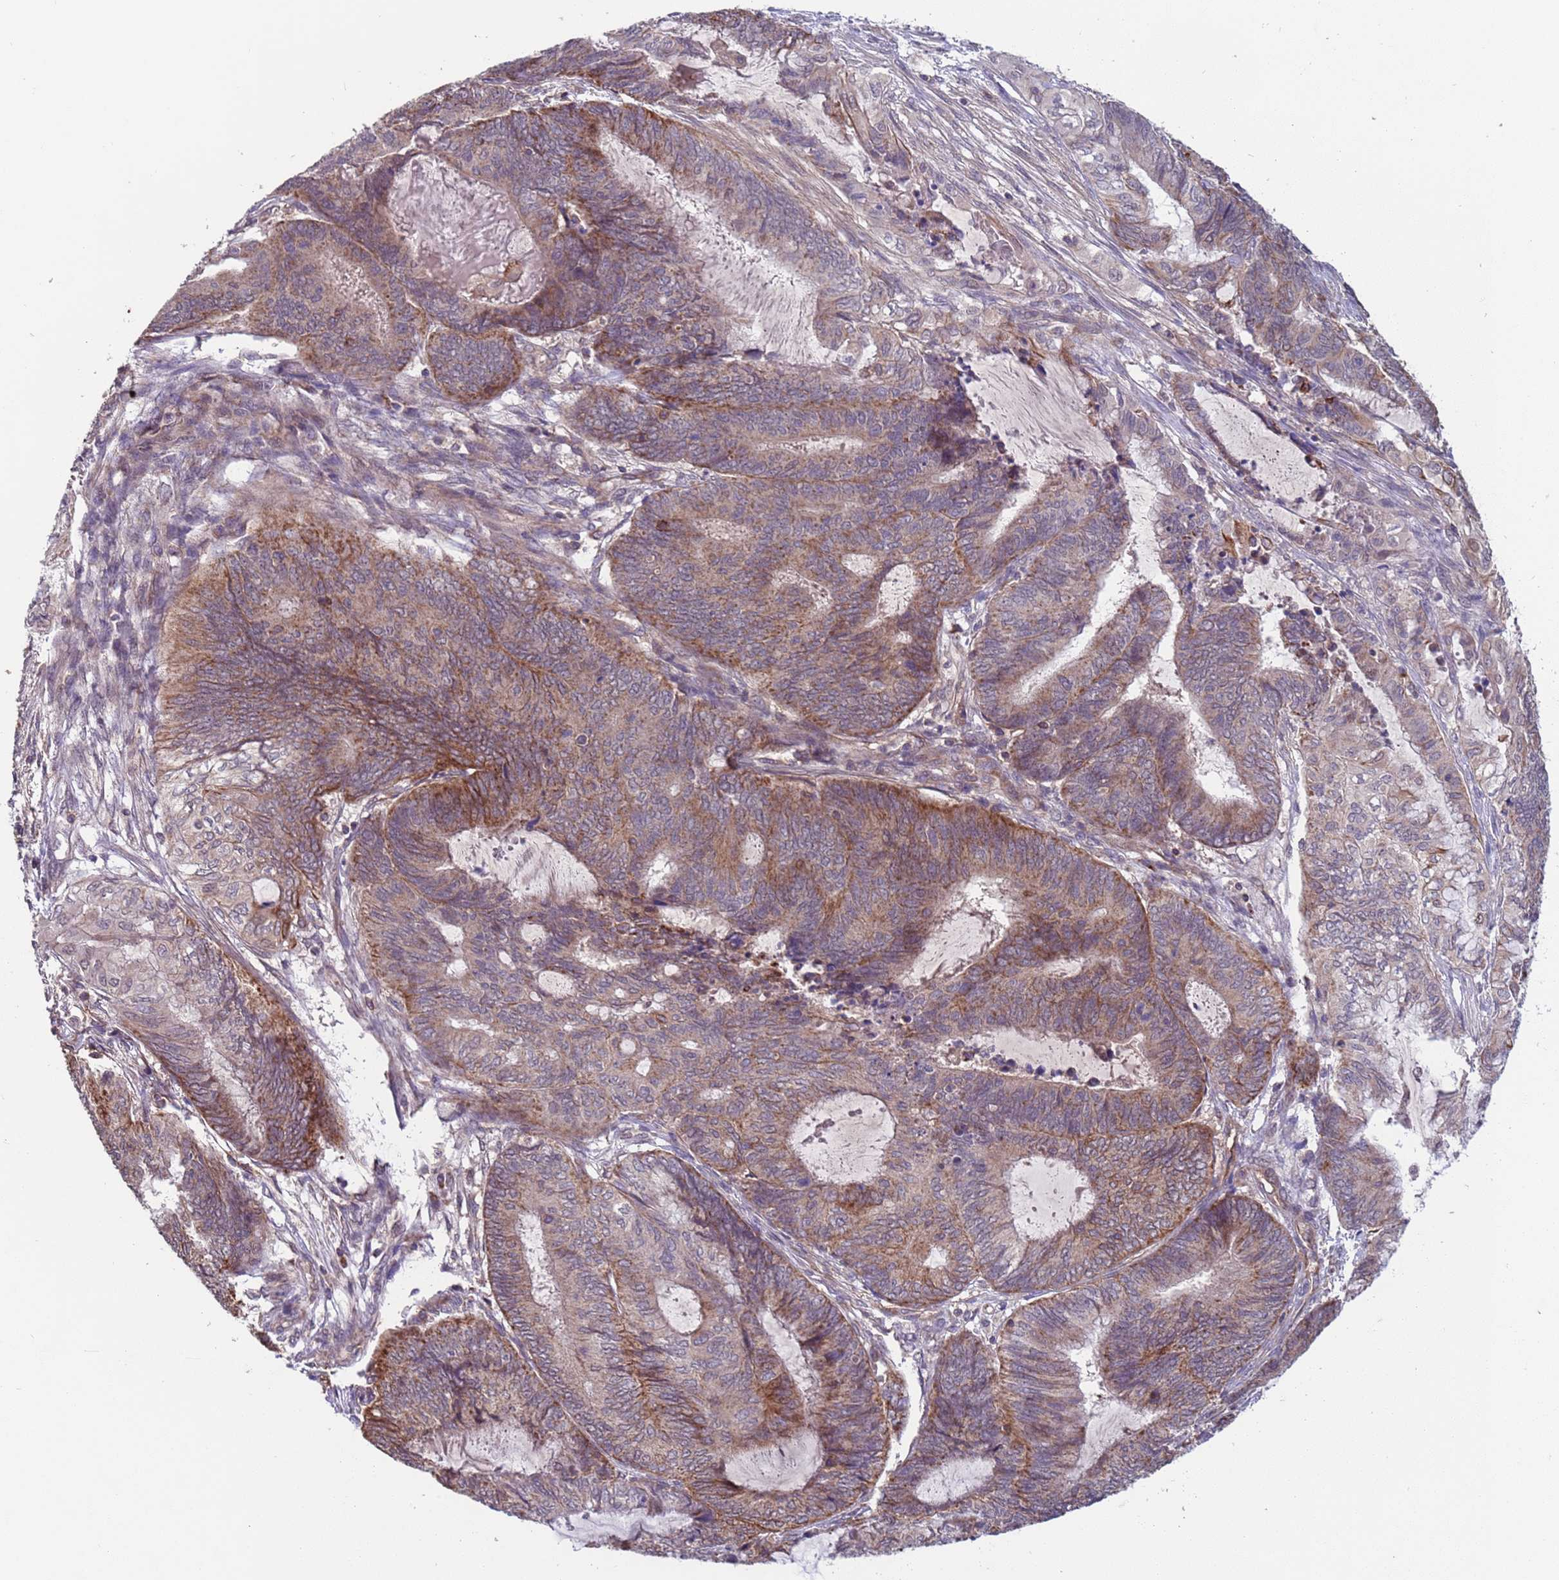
{"staining": {"intensity": "moderate", "quantity": ">75%", "location": "cytoplasmic/membranous"}, "tissue": "endometrial cancer", "cell_type": "Tumor cells", "image_type": "cancer", "snomed": [{"axis": "morphology", "description": "Adenocarcinoma, NOS"}, {"axis": "topography", "description": "Uterus"}, {"axis": "topography", "description": "Endometrium"}], "caption": "Immunohistochemical staining of endometrial adenocarcinoma reveals medium levels of moderate cytoplasmic/membranous protein positivity in approximately >75% of tumor cells.", "gene": "ACAD8", "patient": {"sex": "female", "age": 70}}